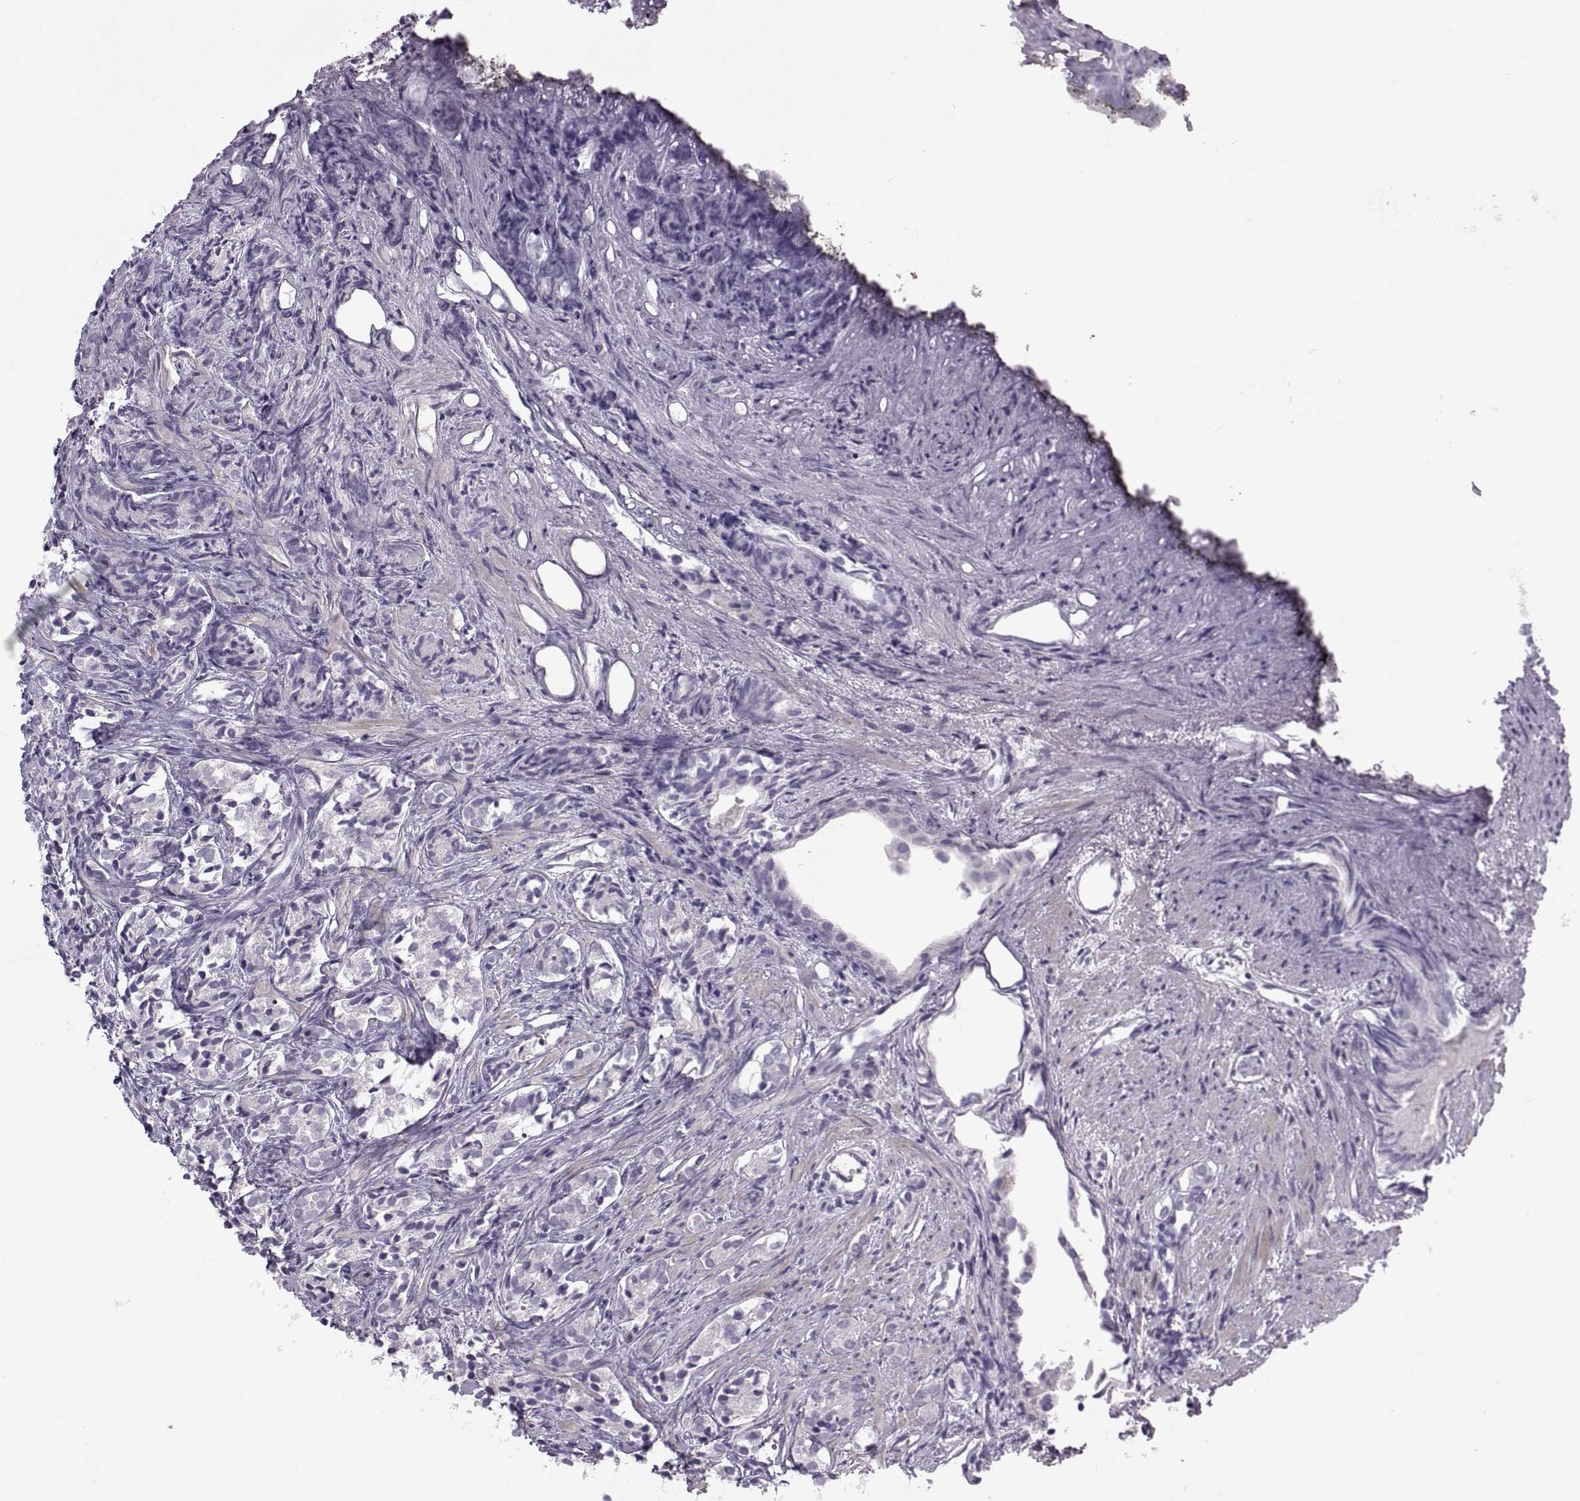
{"staining": {"intensity": "negative", "quantity": "none", "location": "none"}, "tissue": "prostate cancer", "cell_type": "Tumor cells", "image_type": "cancer", "snomed": [{"axis": "morphology", "description": "Adenocarcinoma, High grade"}, {"axis": "topography", "description": "Prostate"}], "caption": "An immunohistochemistry micrograph of adenocarcinoma (high-grade) (prostate) is shown. There is no staining in tumor cells of adenocarcinoma (high-grade) (prostate).", "gene": "BSPH1", "patient": {"sex": "male", "age": 84}}